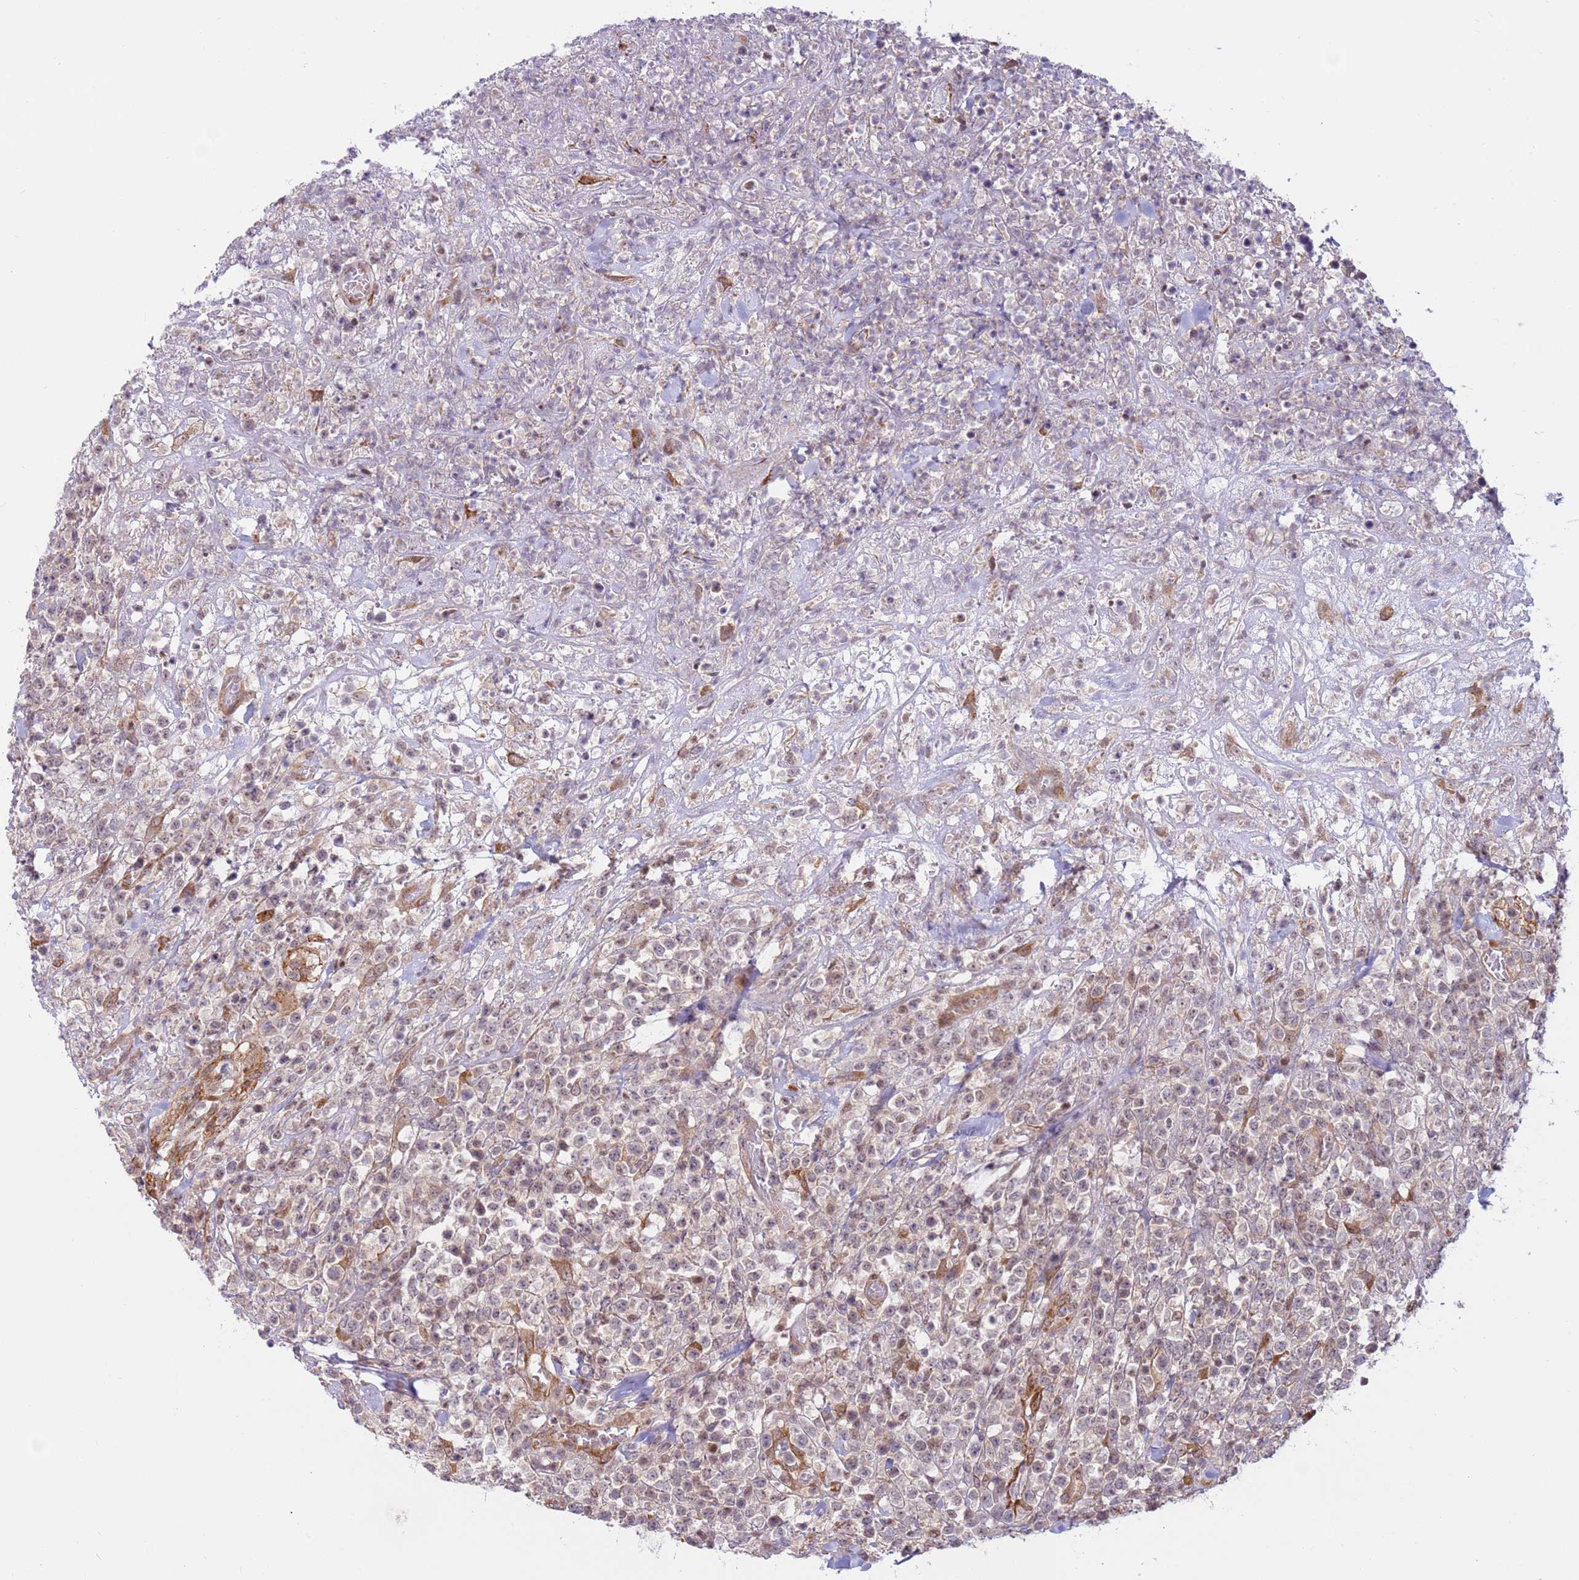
{"staining": {"intensity": "negative", "quantity": "none", "location": "none"}, "tissue": "lymphoma", "cell_type": "Tumor cells", "image_type": "cancer", "snomed": [{"axis": "morphology", "description": "Malignant lymphoma, non-Hodgkin's type, High grade"}, {"axis": "topography", "description": "Colon"}], "caption": "This is an immunohistochemistry (IHC) image of human lymphoma. There is no positivity in tumor cells.", "gene": "DCAF4", "patient": {"sex": "female", "age": 53}}